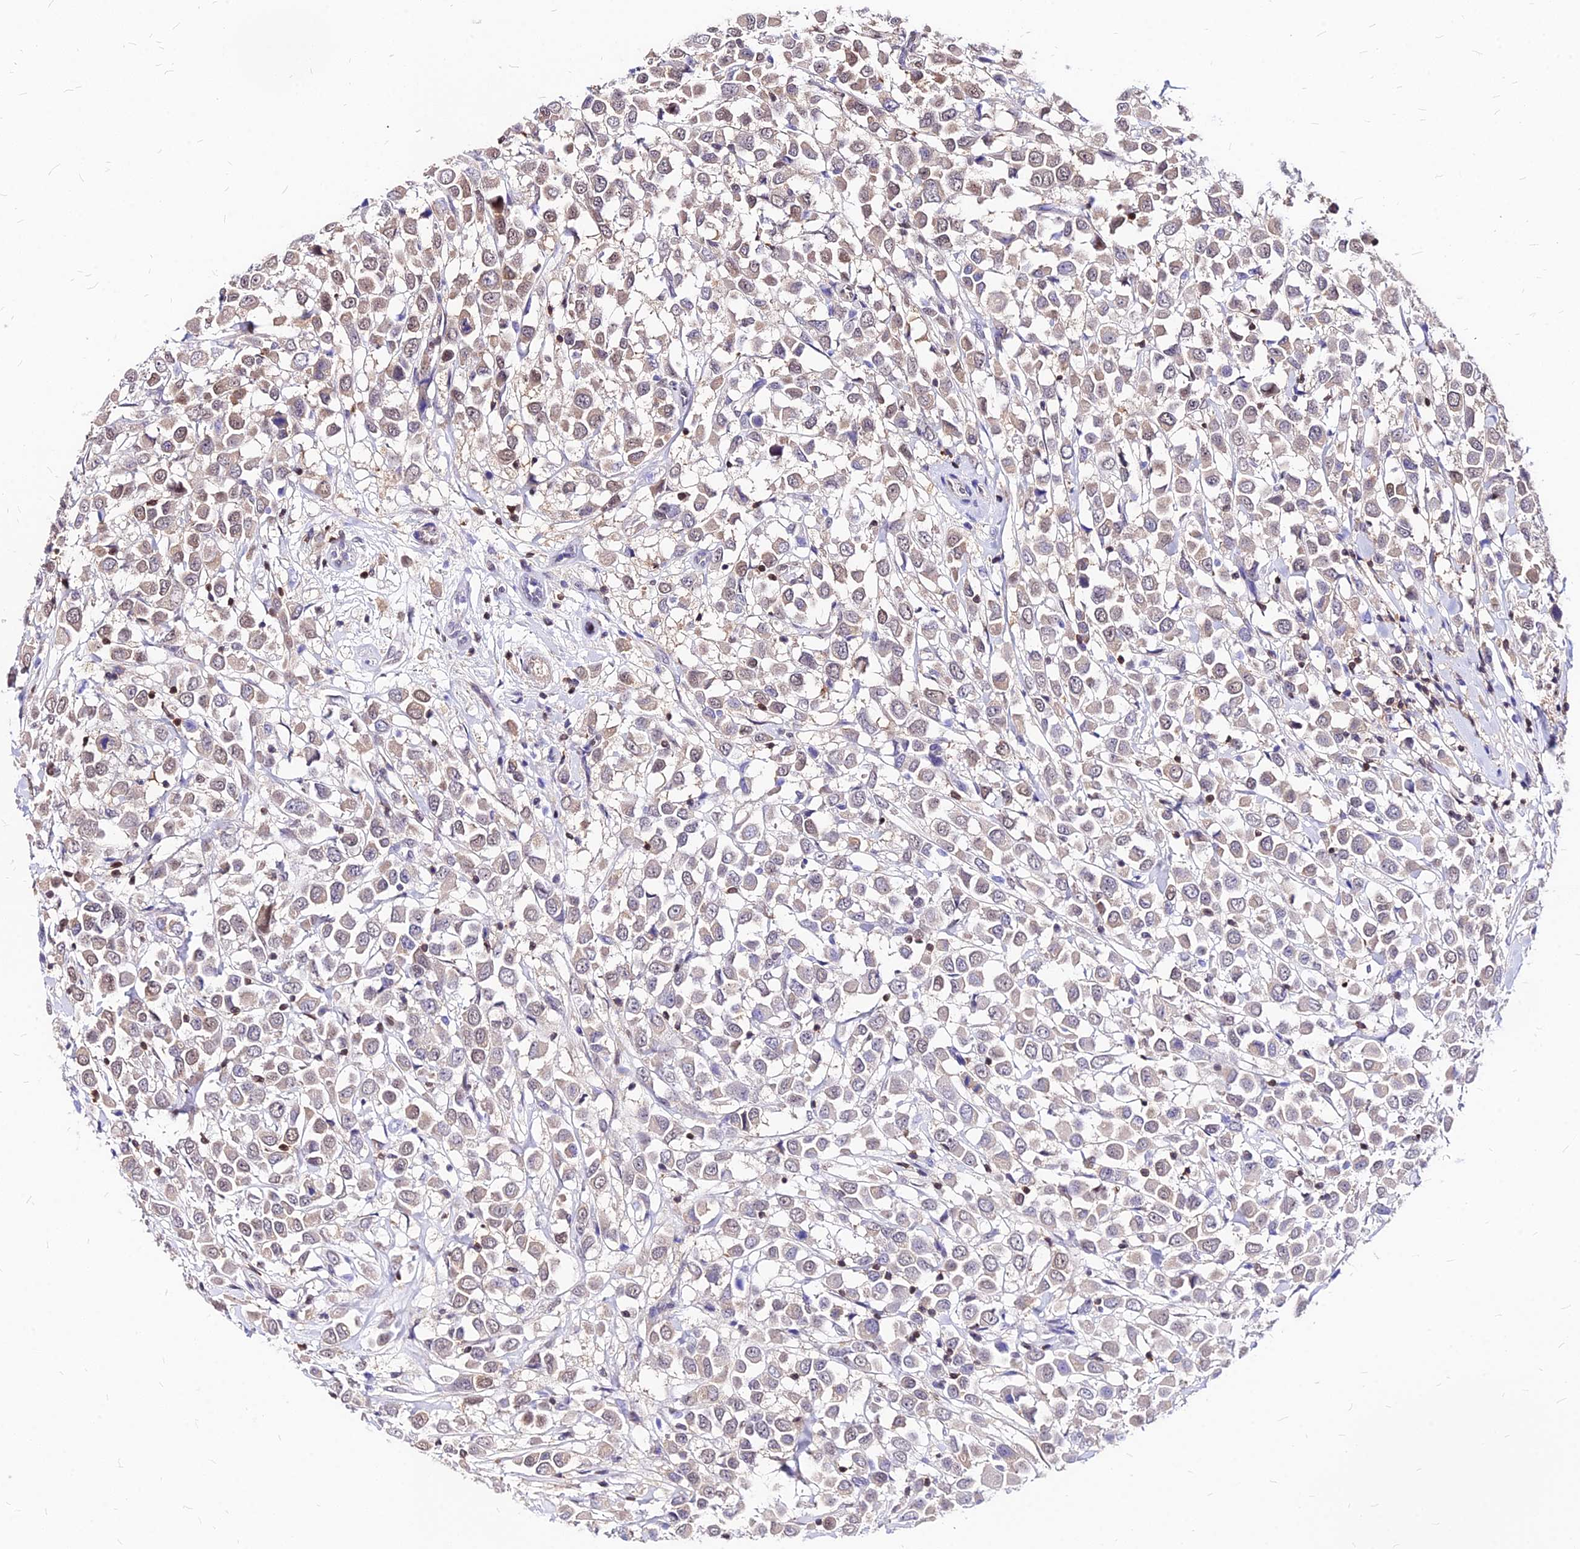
{"staining": {"intensity": "weak", "quantity": "25%-75%", "location": "cytoplasmic/membranous,nuclear"}, "tissue": "breast cancer", "cell_type": "Tumor cells", "image_type": "cancer", "snomed": [{"axis": "morphology", "description": "Duct carcinoma"}, {"axis": "topography", "description": "Breast"}], "caption": "DAB (3,3'-diaminobenzidine) immunohistochemical staining of breast cancer (intraductal carcinoma) demonstrates weak cytoplasmic/membranous and nuclear protein positivity in approximately 25%-75% of tumor cells.", "gene": "PAXX", "patient": {"sex": "female", "age": 61}}